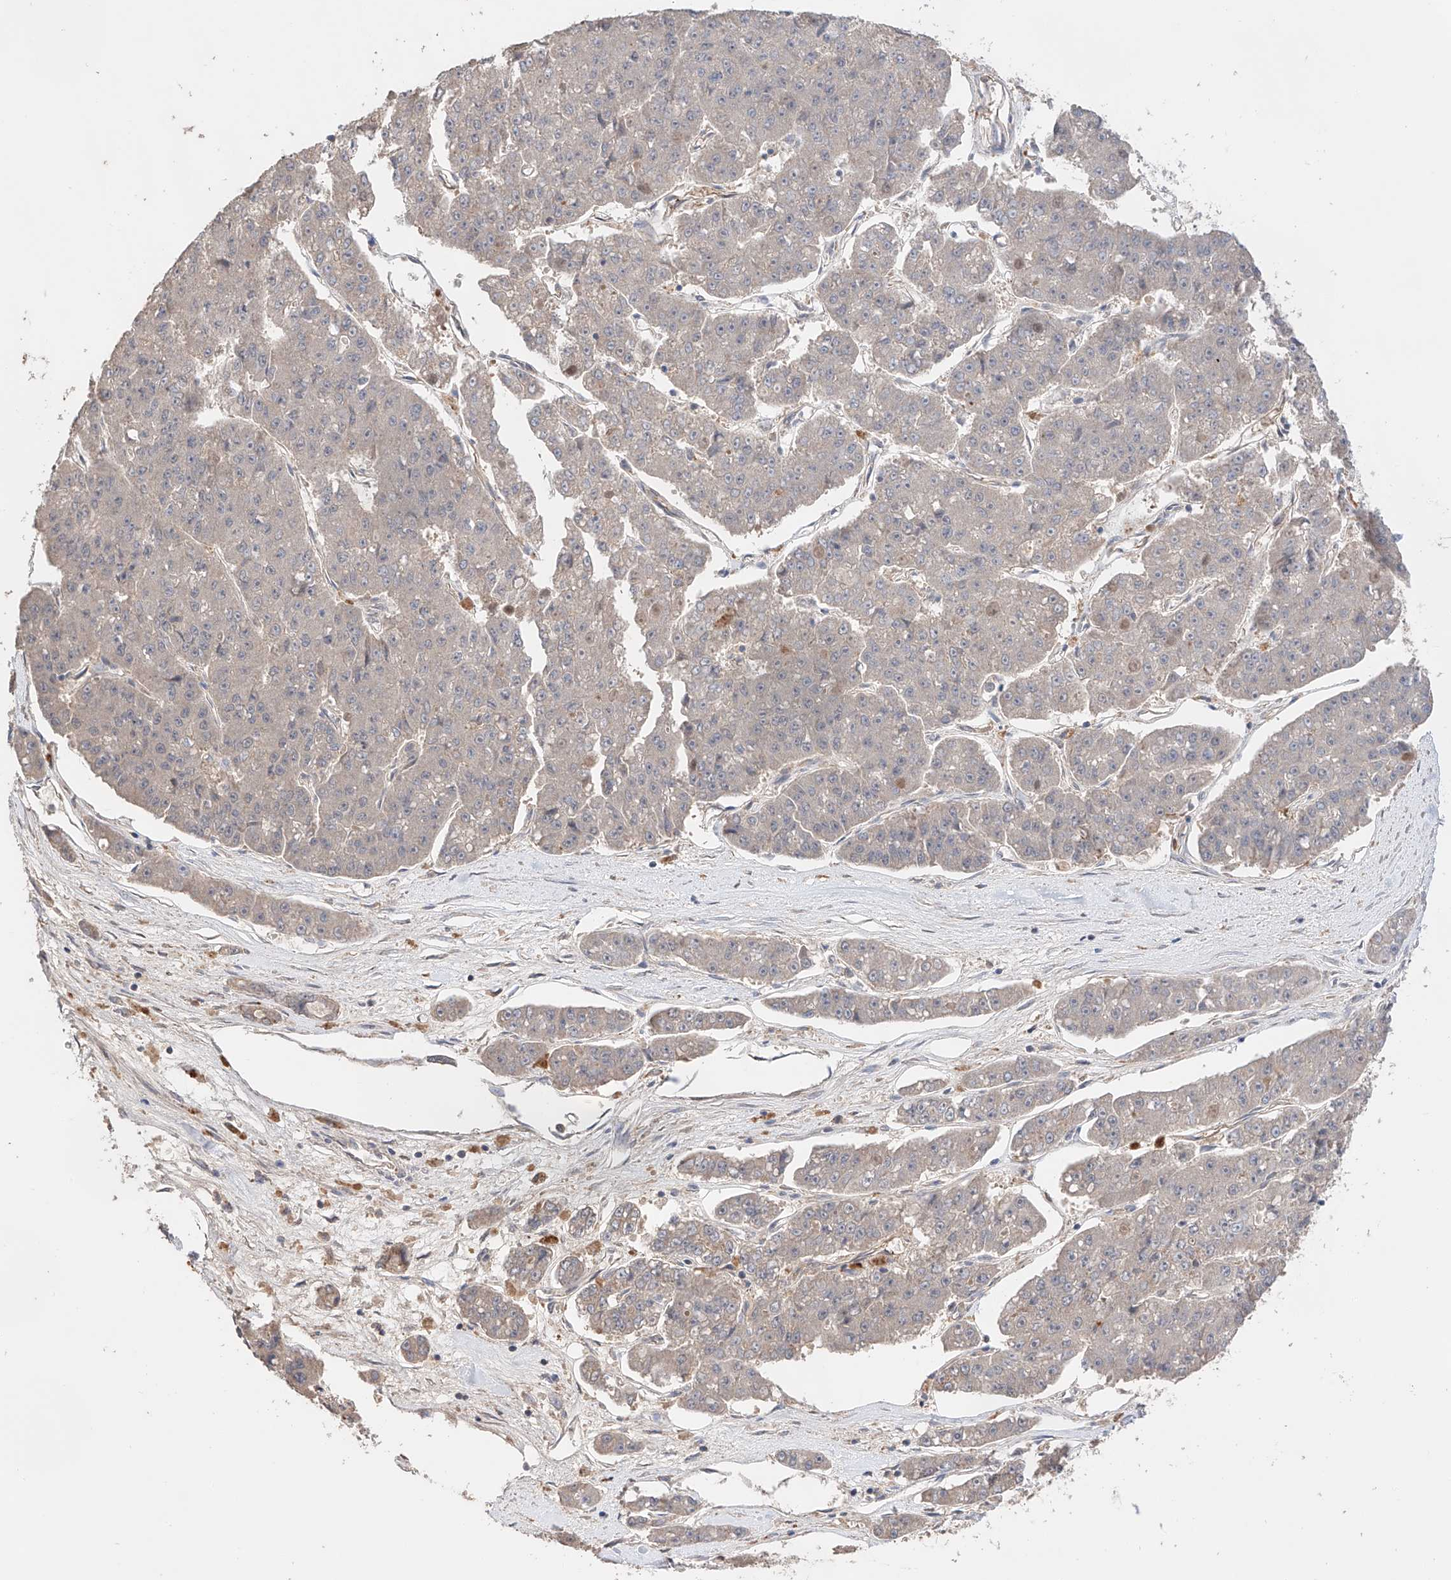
{"staining": {"intensity": "negative", "quantity": "none", "location": "none"}, "tissue": "pancreatic cancer", "cell_type": "Tumor cells", "image_type": "cancer", "snomed": [{"axis": "morphology", "description": "Adenocarcinoma, NOS"}, {"axis": "topography", "description": "Pancreas"}], "caption": "A micrograph of human pancreatic adenocarcinoma is negative for staining in tumor cells.", "gene": "ZFHX2", "patient": {"sex": "male", "age": 50}}